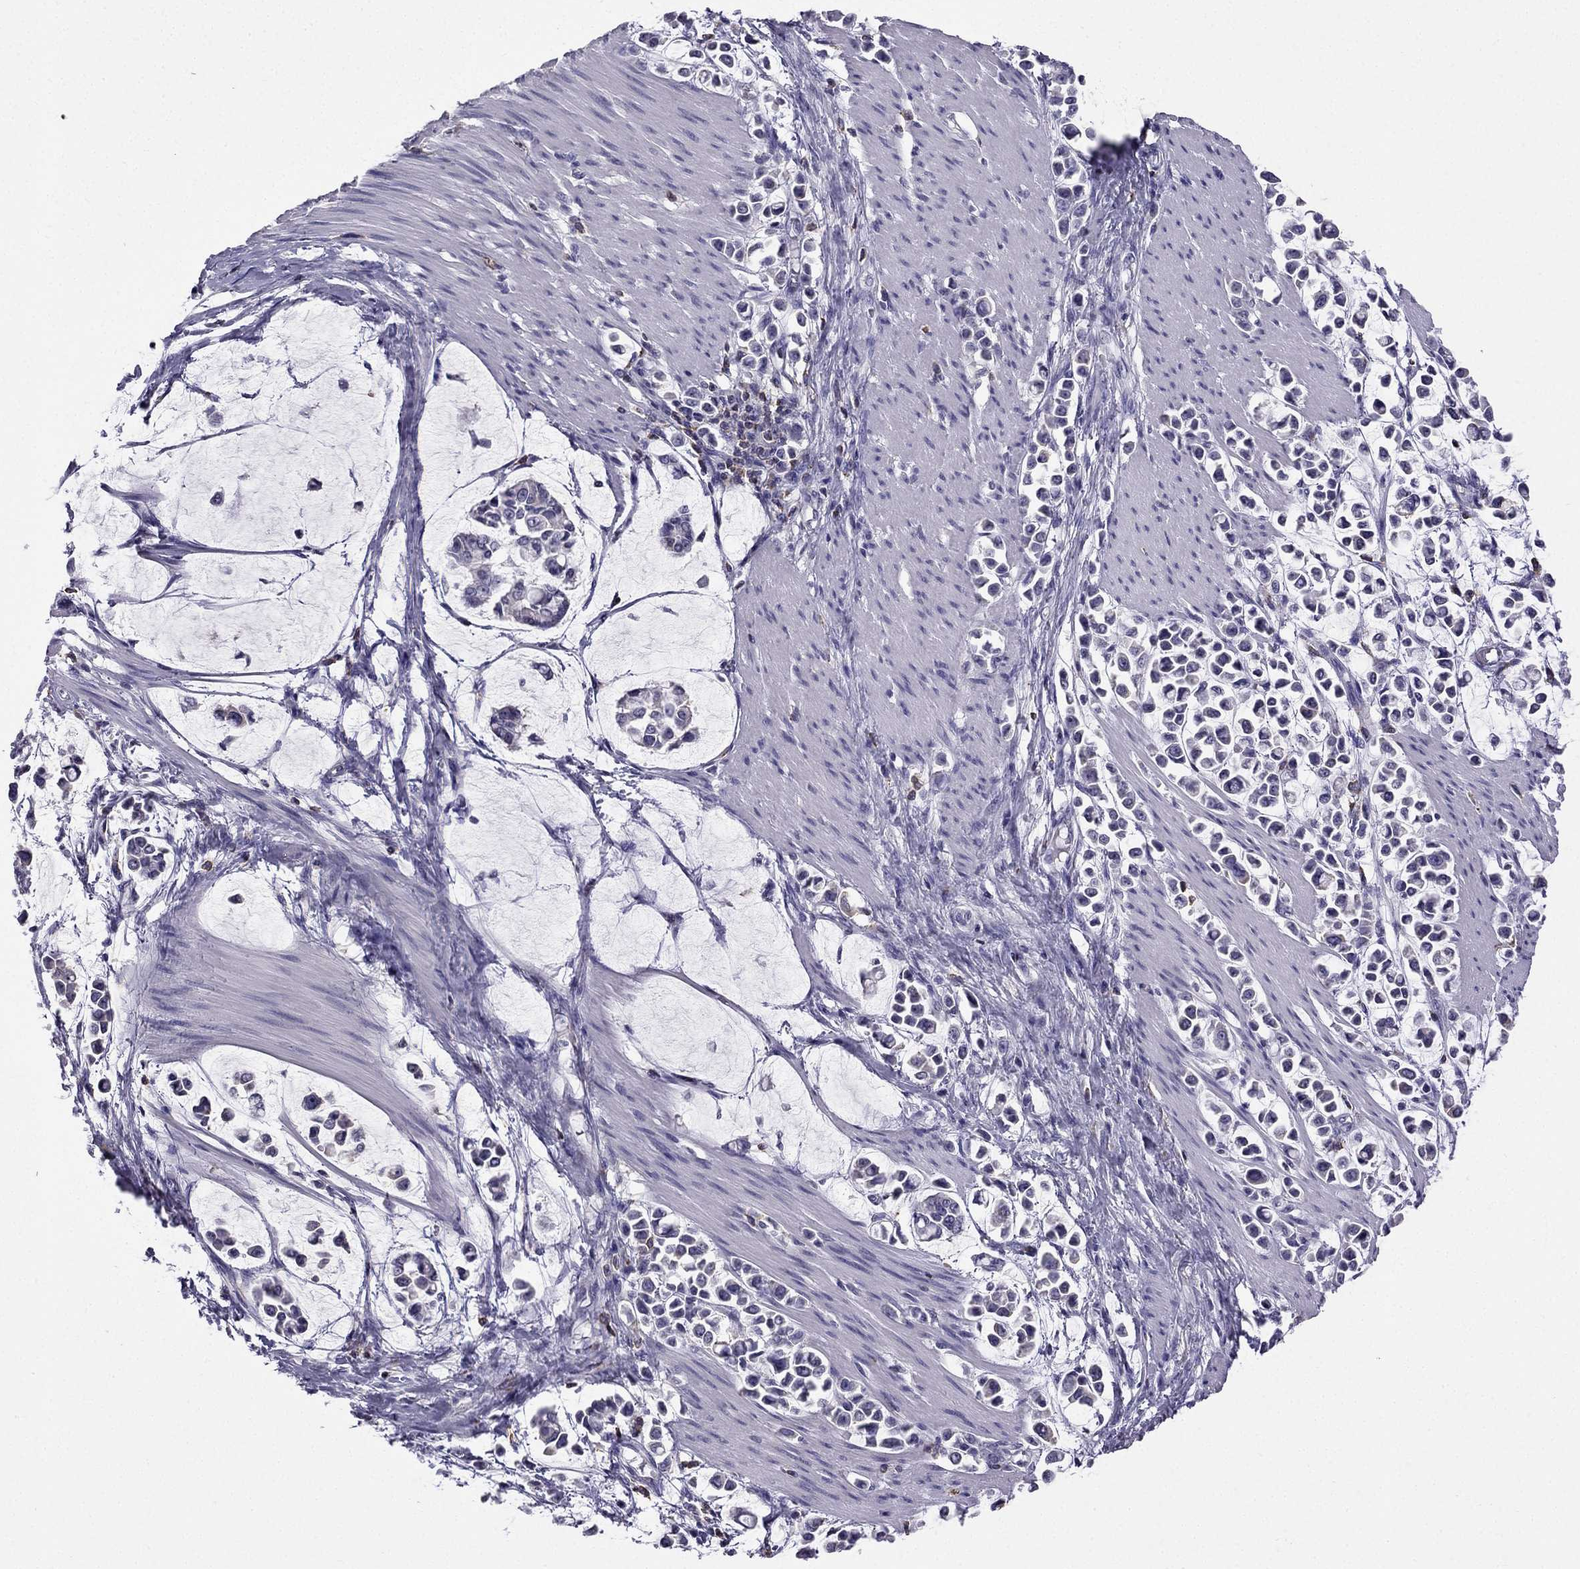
{"staining": {"intensity": "negative", "quantity": "none", "location": "none"}, "tissue": "stomach cancer", "cell_type": "Tumor cells", "image_type": "cancer", "snomed": [{"axis": "morphology", "description": "Adenocarcinoma, NOS"}, {"axis": "topography", "description": "Stomach"}], "caption": "Tumor cells are negative for brown protein staining in stomach cancer.", "gene": "CCK", "patient": {"sex": "male", "age": 82}}